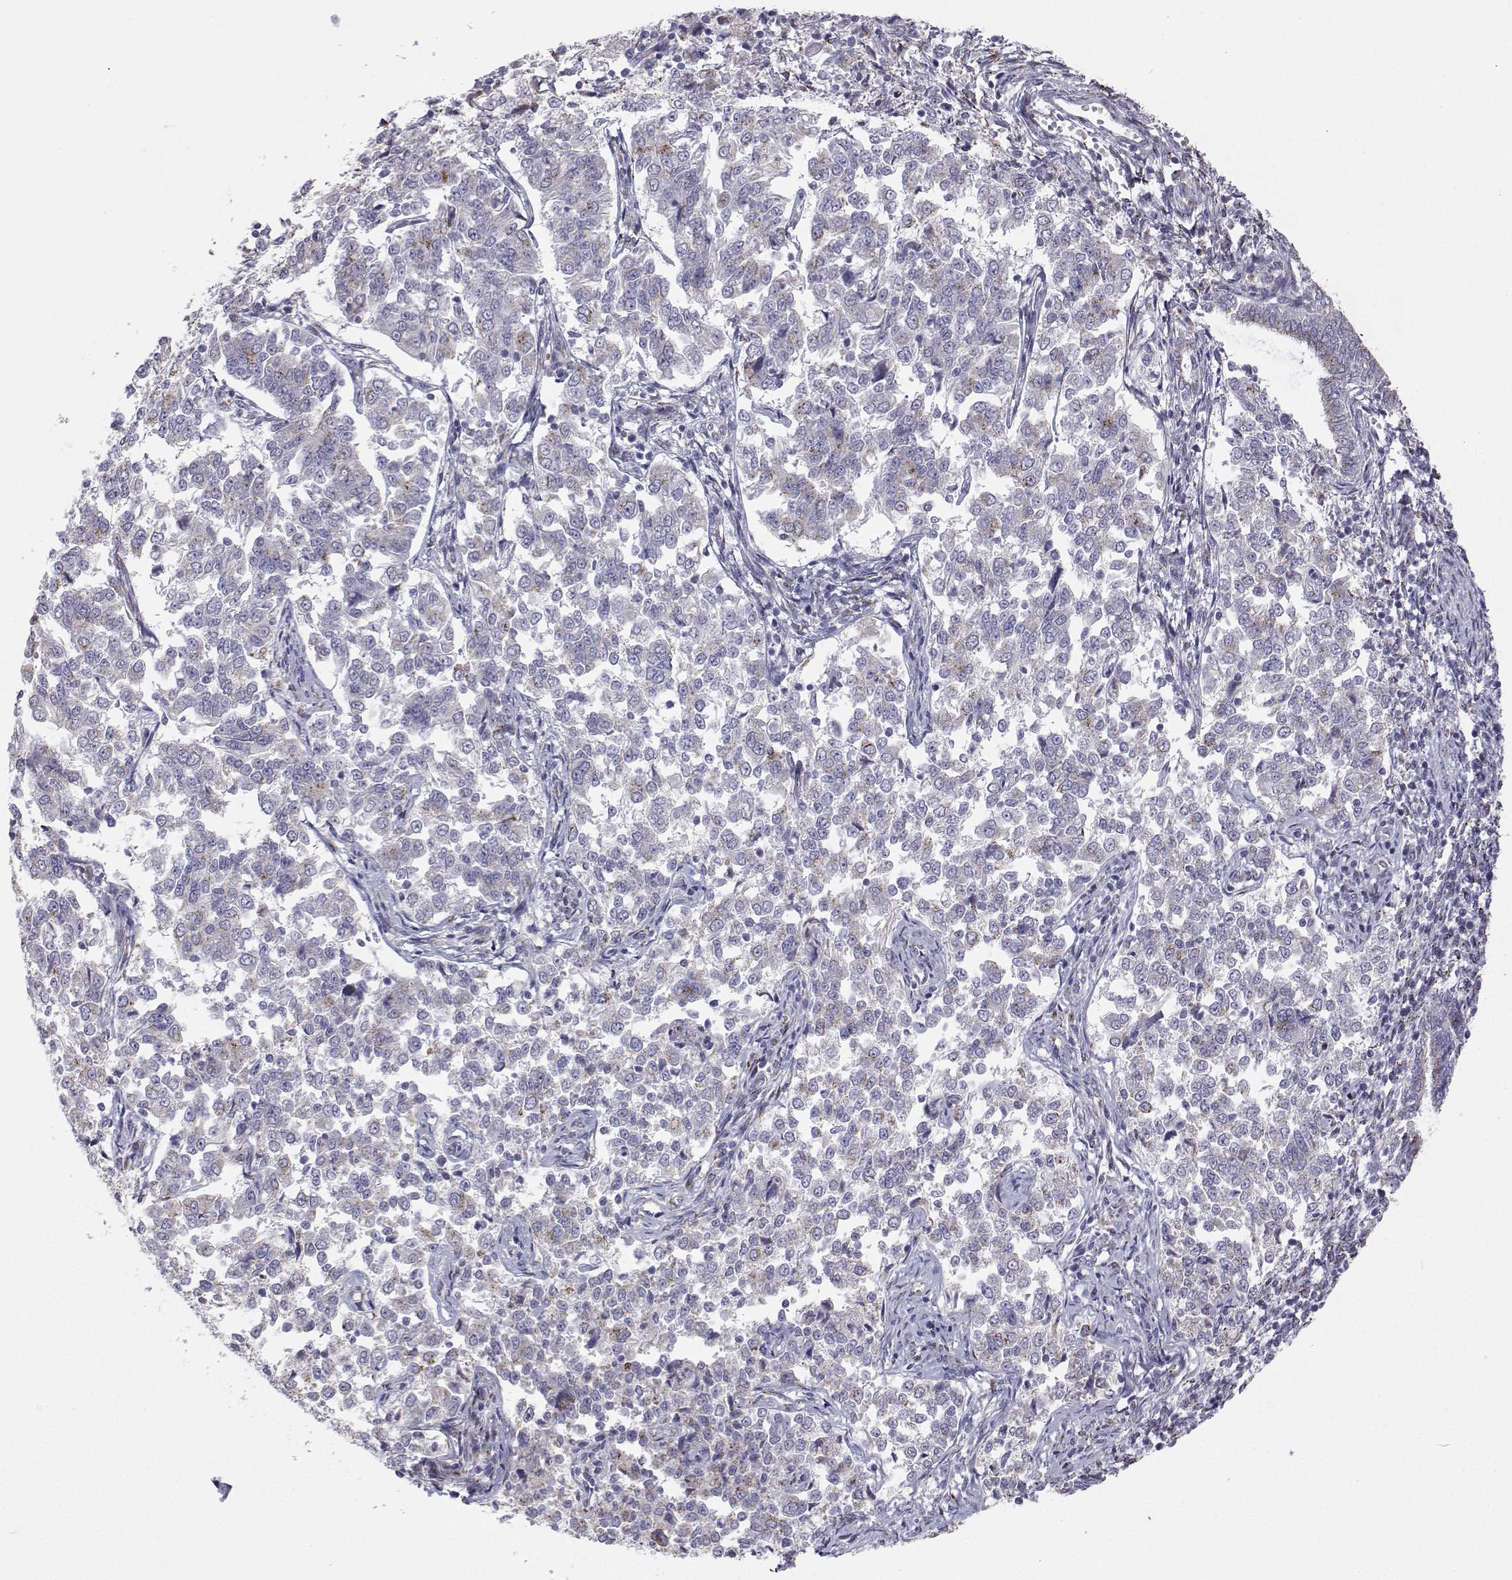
{"staining": {"intensity": "moderate", "quantity": "<25%", "location": "cytoplasmic/membranous"}, "tissue": "endometrial cancer", "cell_type": "Tumor cells", "image_type": "cancer", "snomed": [{"axis": "morphology", "description": "Adenocarcinoma, NOS"}, {"axis": "topography", "description": "Endometrium"}], "caption": "Immunohistochemistry (IHC) of endometrial cancer shows low levels of moderate cytoplasmic/membranous expression in approximately <25% of tumor cells.", "gene": "STARD13", "patient": {"sex": "female", "age": 43}}